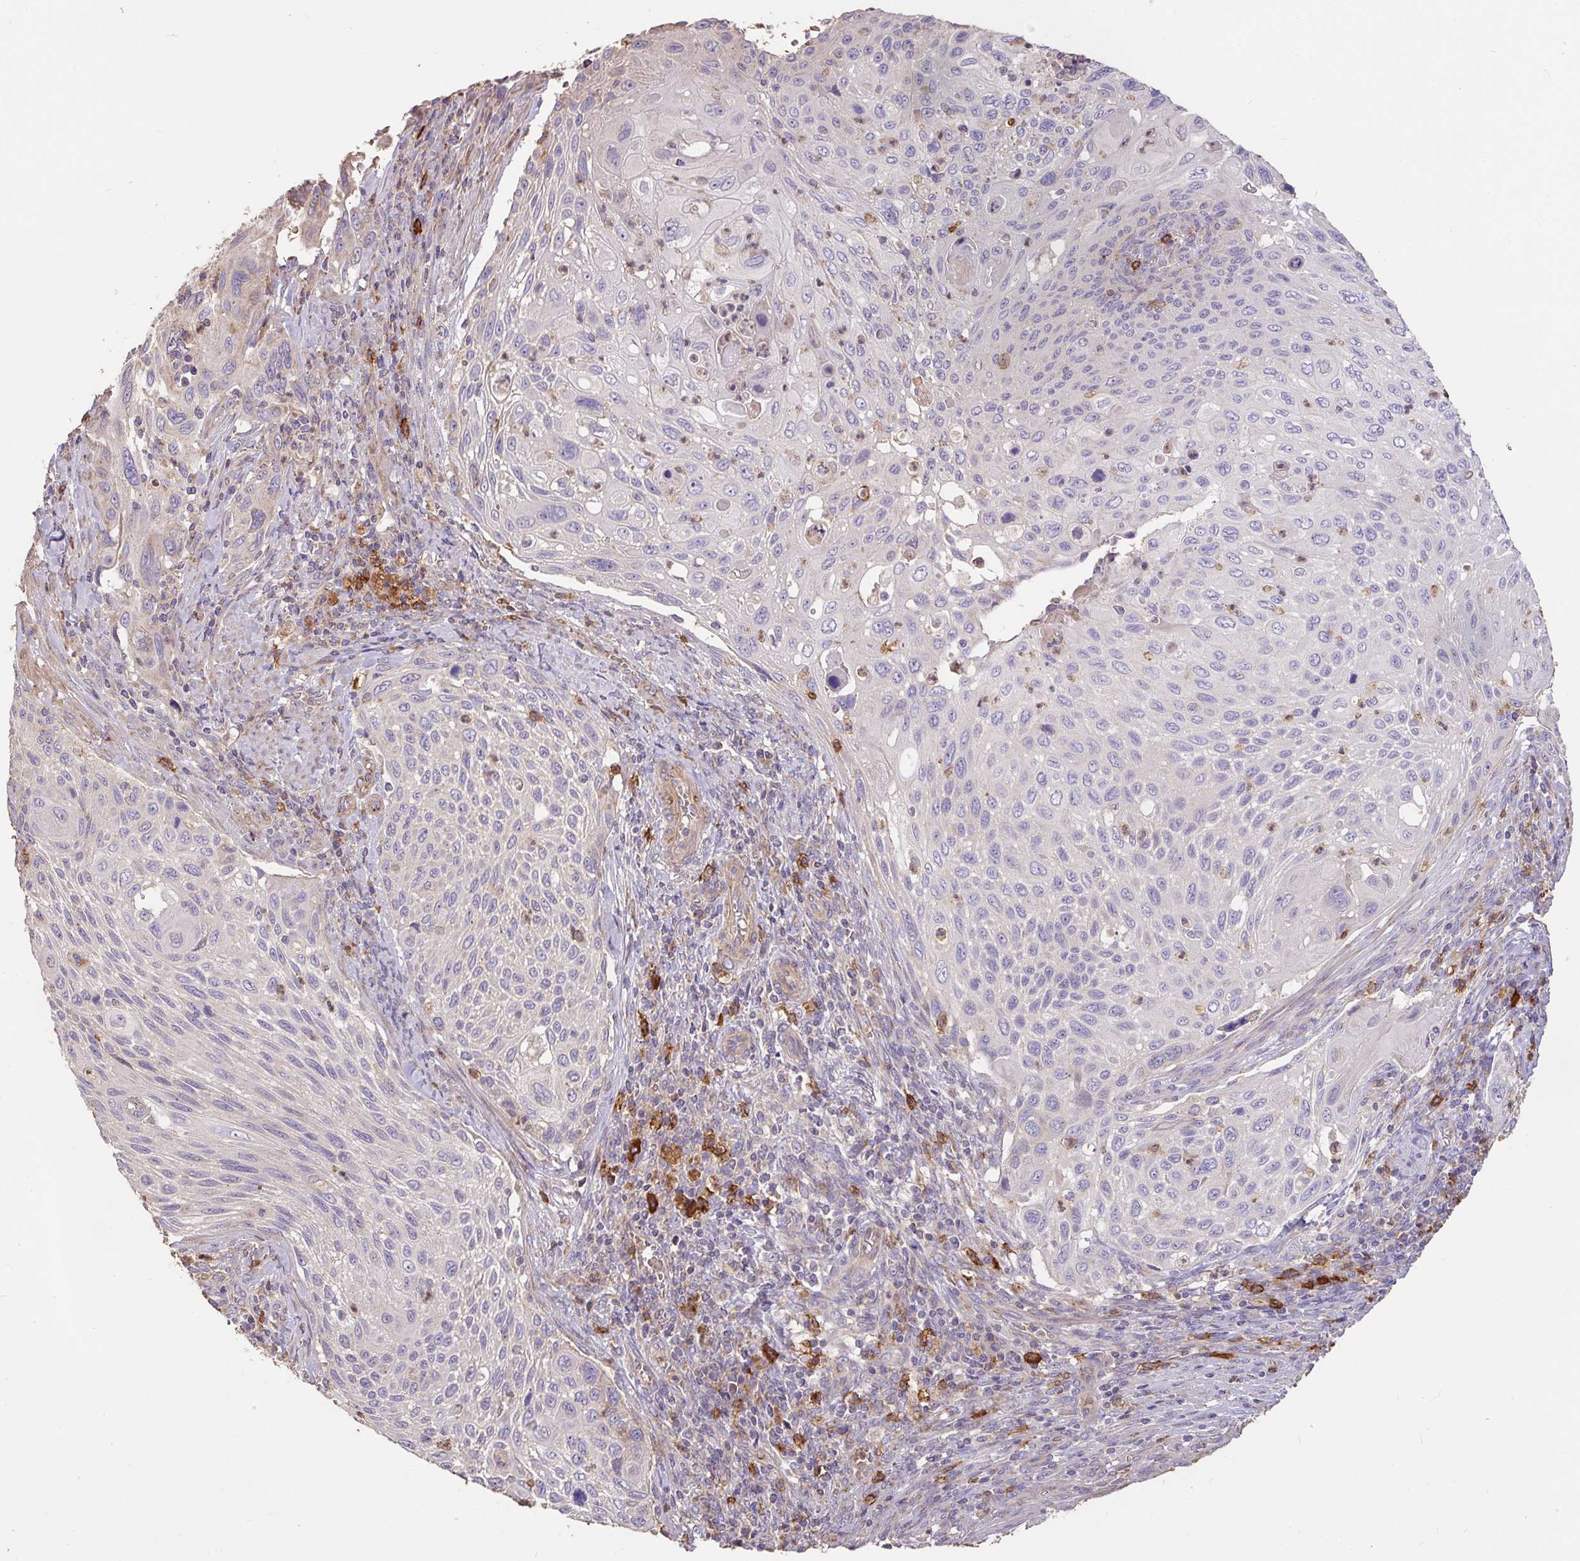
{"staining": {"intensity": "negative", "quantity": "none", "location": "none"}, "tissue": "cervical cancer", "cell_type": "Tumor cells", "image_type": "cancer", "snomed": [{"axis": "morphology", "description": "Squamous cell carcinoma, NOS"}, {"axis": "topography", "description": "Cervix"}], "caption": "Tumor cells show no significant protein positivity in cervical cancer.", "gene": "FCER1A", "patient": {"sex": "female", "age": 70}}